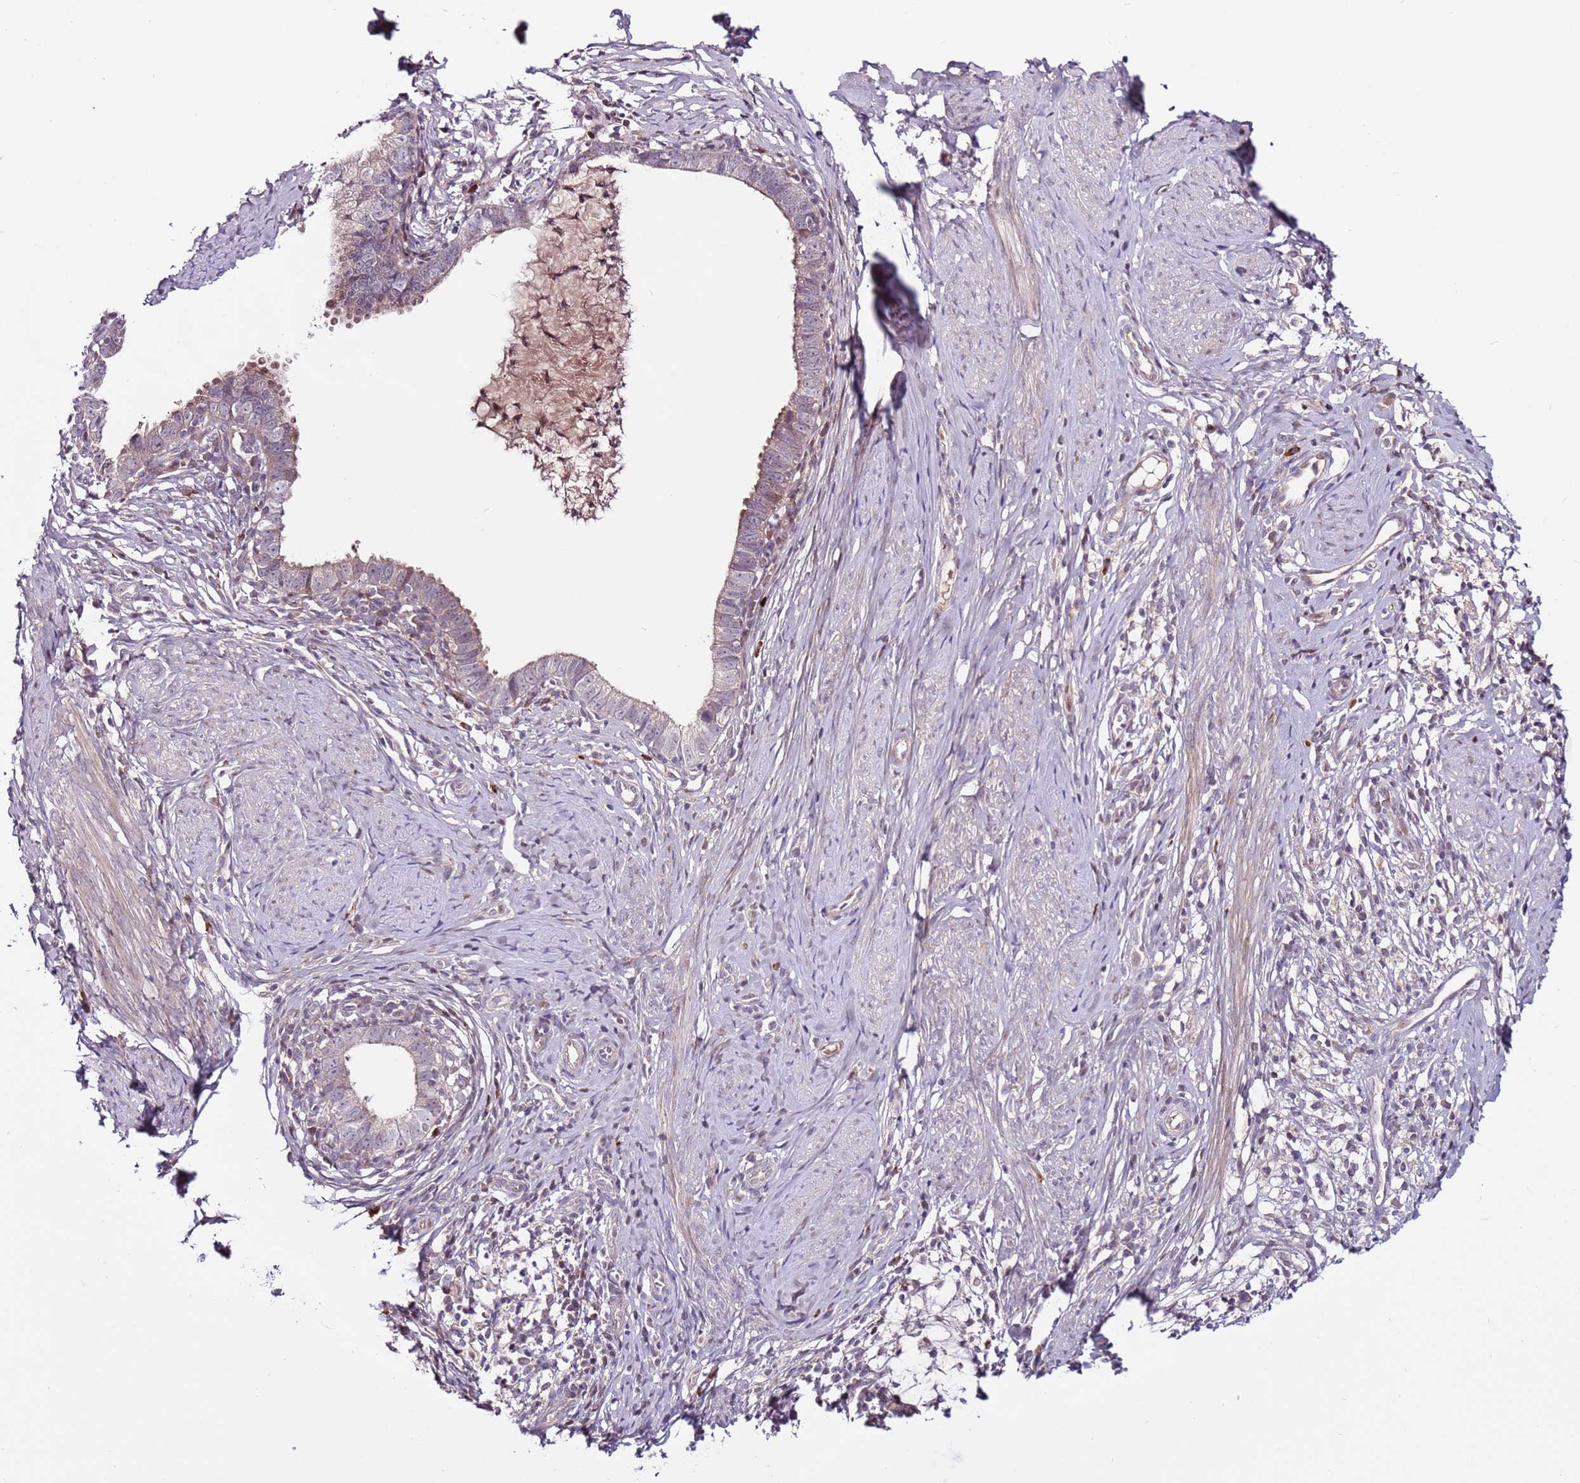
{"staining": {"intensity": "negative", "quantity": "none", "location": "none"}, "tissue": "cervical cancer", "cell_type": "Tumor cells", "image_type": "cancer", "snomed": [{"axis": "morphology", "description": "Adenocarcinoma, NOS"}, {"axis": "topography", "description": "Cervix"}], "caption": "Cervical cancer (adenocarcinoma) stained for a protein using immunohistochemistry demonstrates no expression tumor cells.", "gene": "MTG2", "patient": {"sex": "female", "age": 36}}